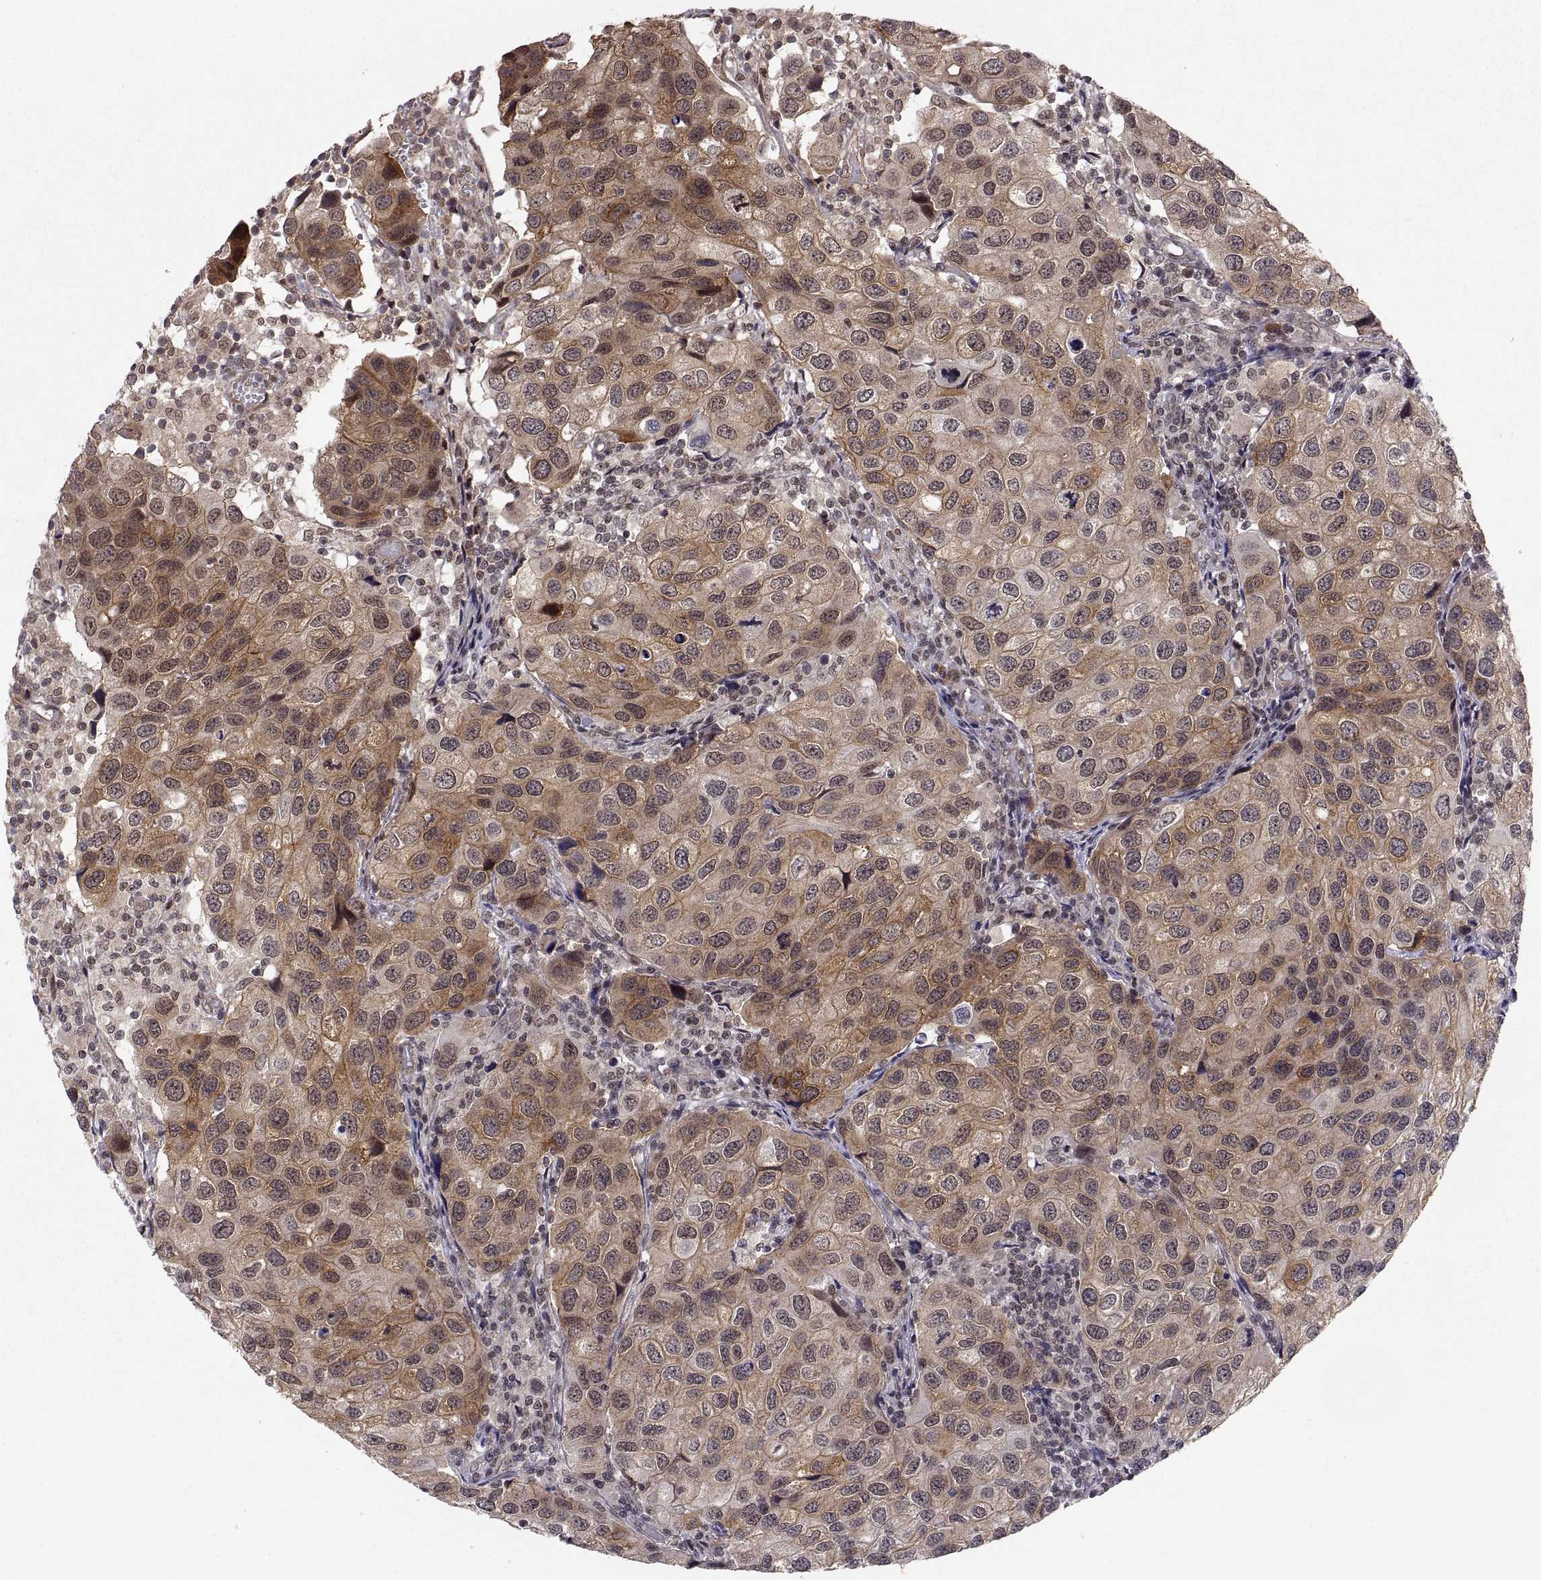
{"staining": {"intensity": "strong", "quantity": "<25%", "location": "cytoplasmic/membranous"}, "tissue": "urothelial cancer", "cell_type": "Tumor cells", "image_type": "cancer", "snomed": [{"axis": "morphology", "description": "Urothelial carcinoma, High grade"}, {"axis": "topography", "description": "Urinary bladder"}], "caption": "Strong cytoplasmic/membranous protein staining is identified in about <25% of tumor cells in urothelial cancer. Nuclei are stained in blue.", "gene": "ABL2", "patient": {"sex": "male", "age": 79}}